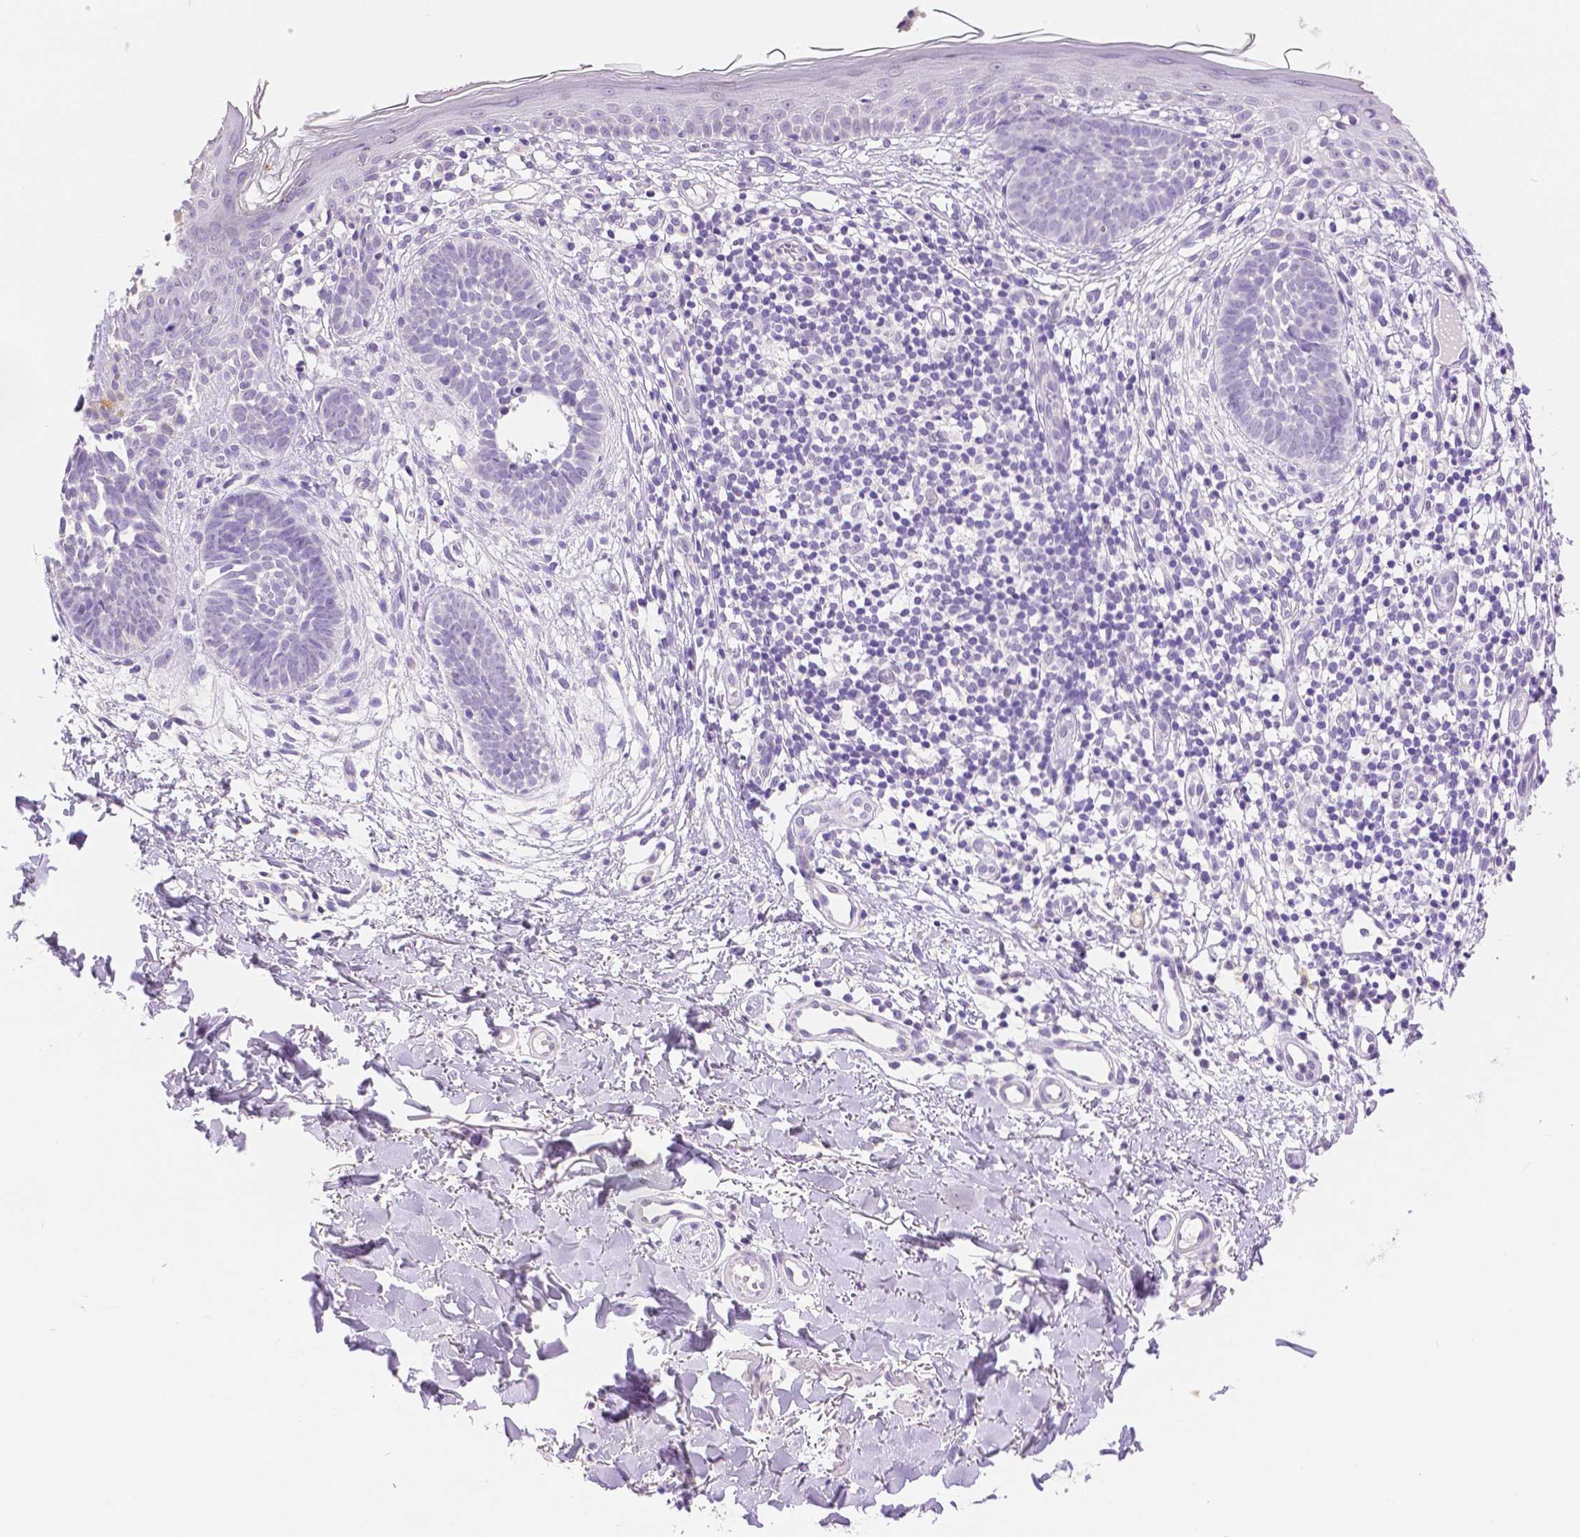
{"staining": {"intensity": "negative", "quantity": "none", "location": "none"}, "tissue": "skin cancer", "cell_type": "Tumor cells", "image_type": "cancer", "snomed": [{"axis": "morphology", "description": "Basal cell carcinoma"}, {"axis": "topography", "description": "Skin"}], "caption": "High magnification brightfield microscopy of skin cancer (basal cell carcinoma) stained with DAB (brown) and counterstained with hematoxylin (blue): tumor cells show no significant expression. The staining is performed using DAB (3,3'-diaminobenzidine) brown chromogen with nuclei counter-stained in using hematoxylin.", "gene": "HNF1B", "patient": {"sex": "female", "age": 51}}